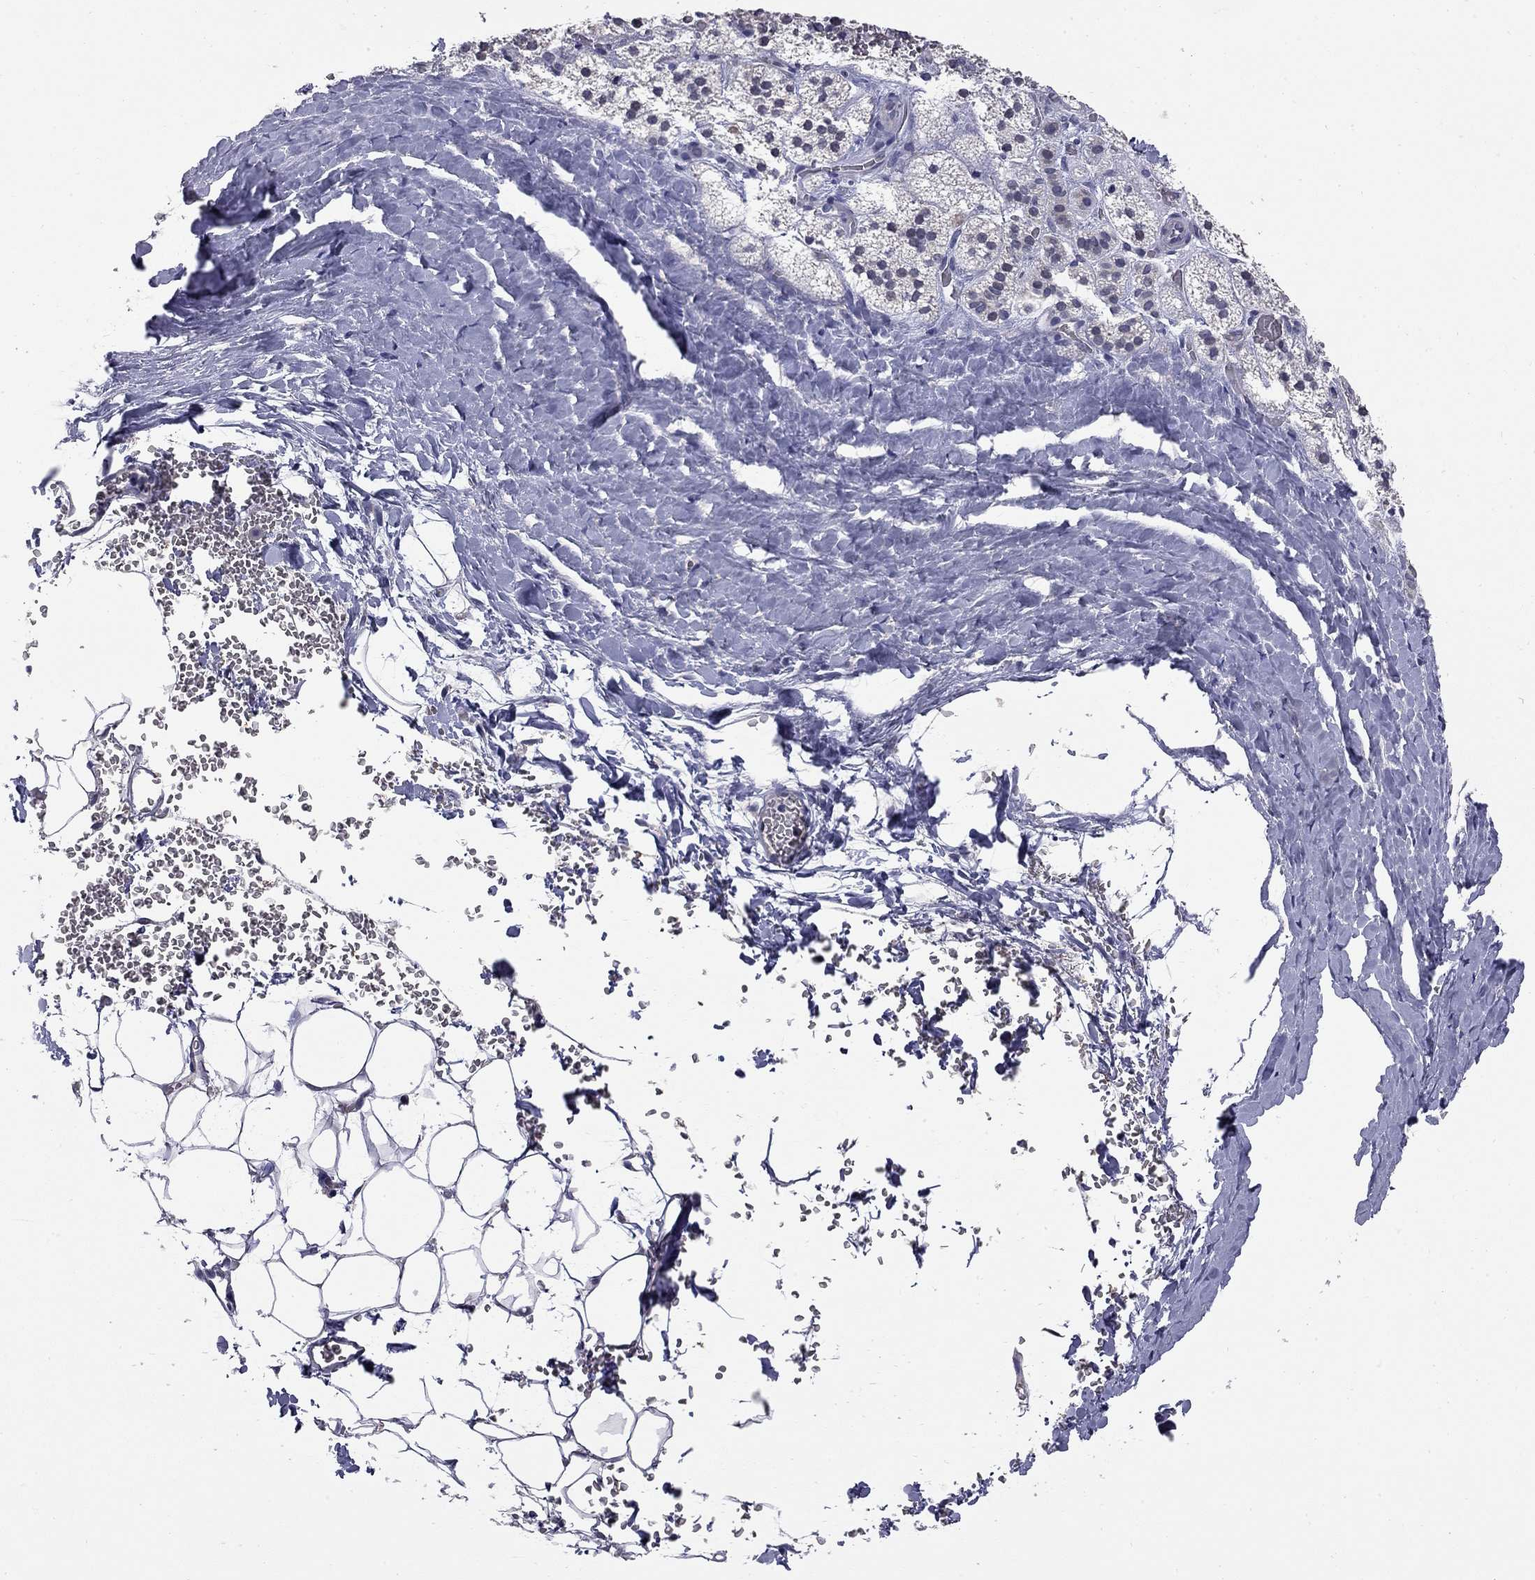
{"staining": {"intensity": "strong", "quantity": "<25%", "location": "cytoplasmic/membranous"}, "tissue": "adrenal gland", "cell_type": "Glandular cells", "image_type": "normal", "snomed": [{"axis": "morphology", "description": "Normal tissue, NOS"}, {"axis": "topography", "description": "Adrenal gland"}], "caption": "Human adrenal gland stained with a brown dye exhibits strong cytoplasmic/membranous positive expression in about <25% of glandular cells.", "gene": "HTR4", "patient": {"sex": "male", "age": 53}}